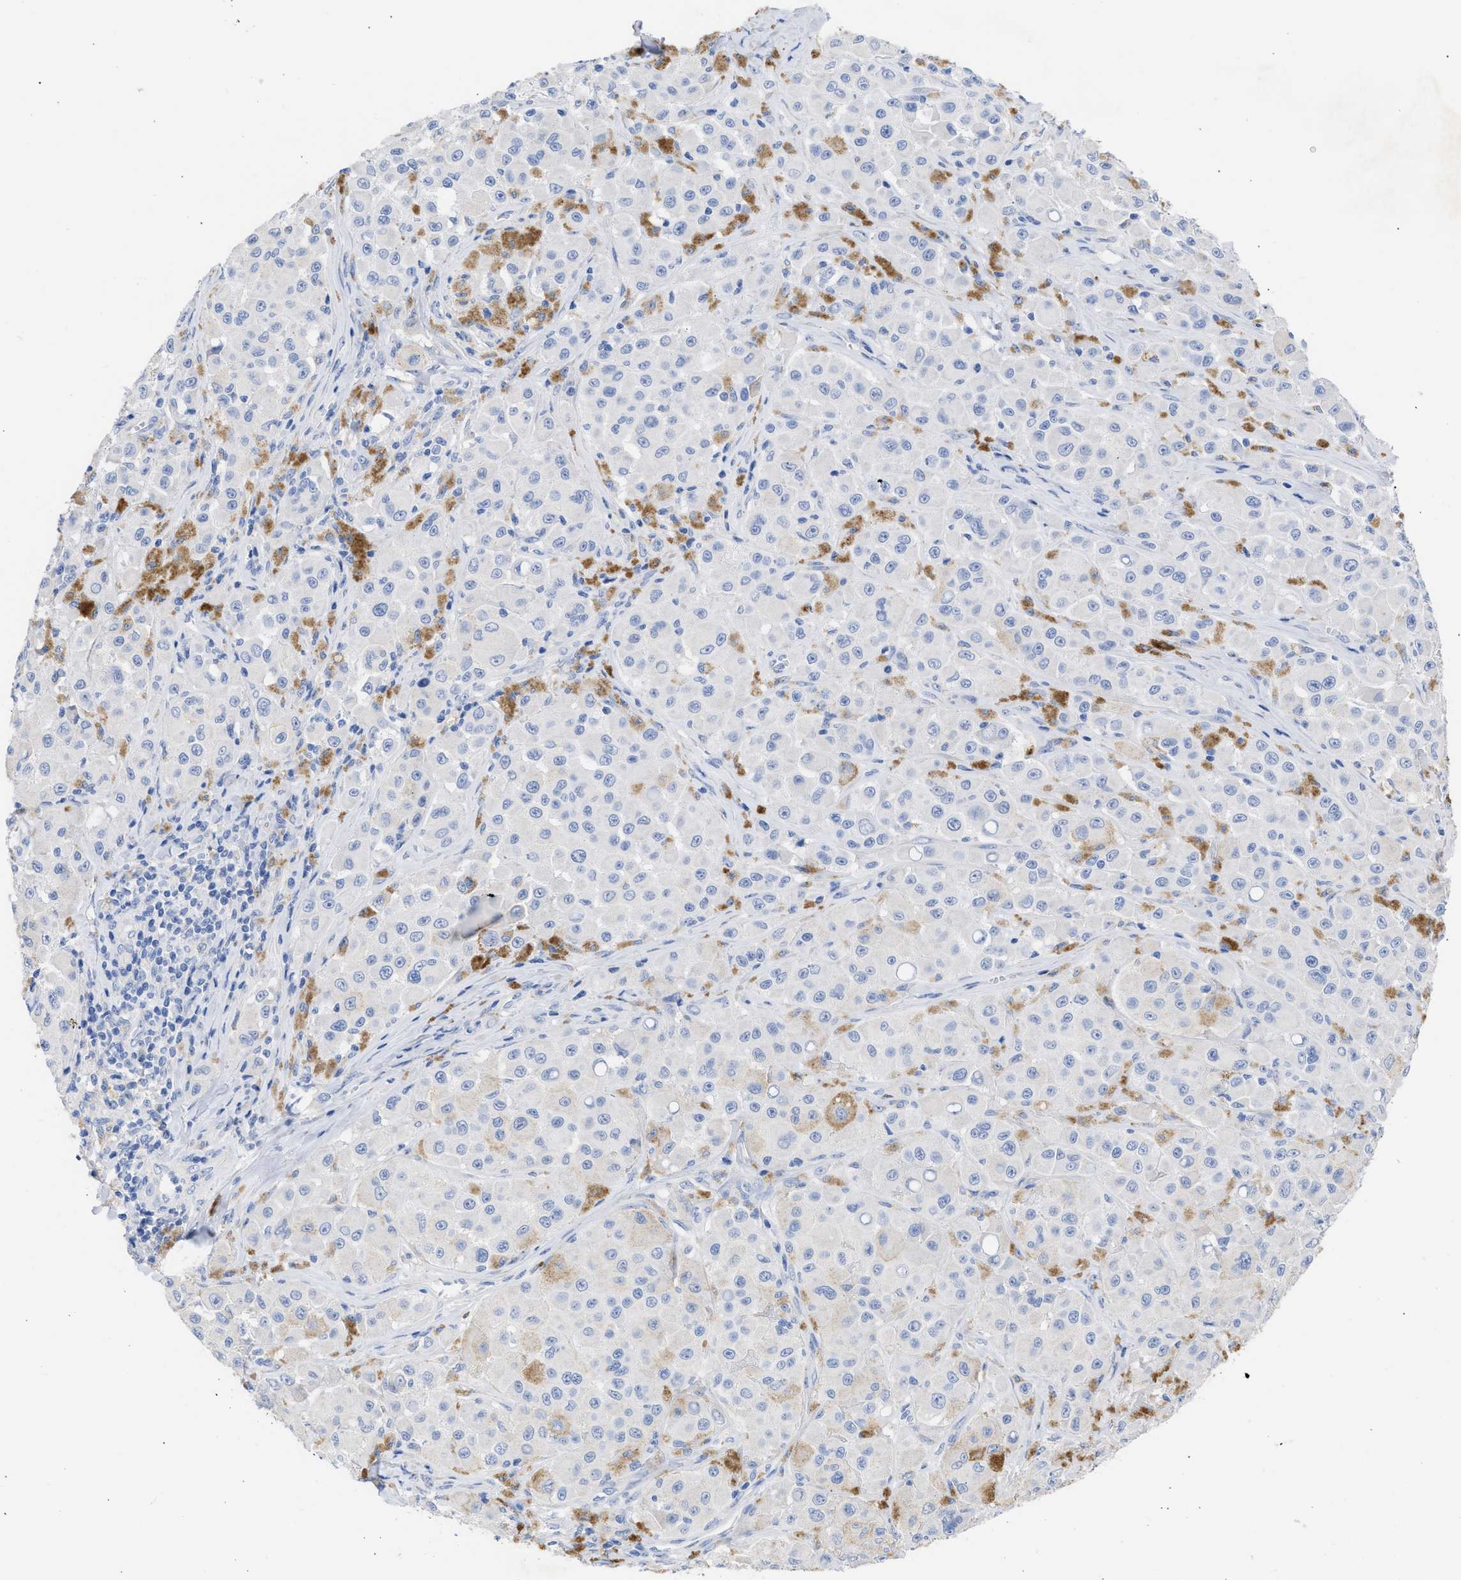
{"staining": {"intensity": "negative", "quantity": "none", "location": "none"}, "tissue": "melanoma", "cell_type": "Tumor cells", "image_type": "cancer", "snomed": [{"axis": "morphology", "description": "Malignant melanoma, NOS"}, {"axis": "topography", "description": "Skin"}], "caption": "Photomicrograph shows no protein expression in tumor cells of melanoma tissue.", "gene": "RSPH1", "patient": {"sex": "male", "age": 84}}